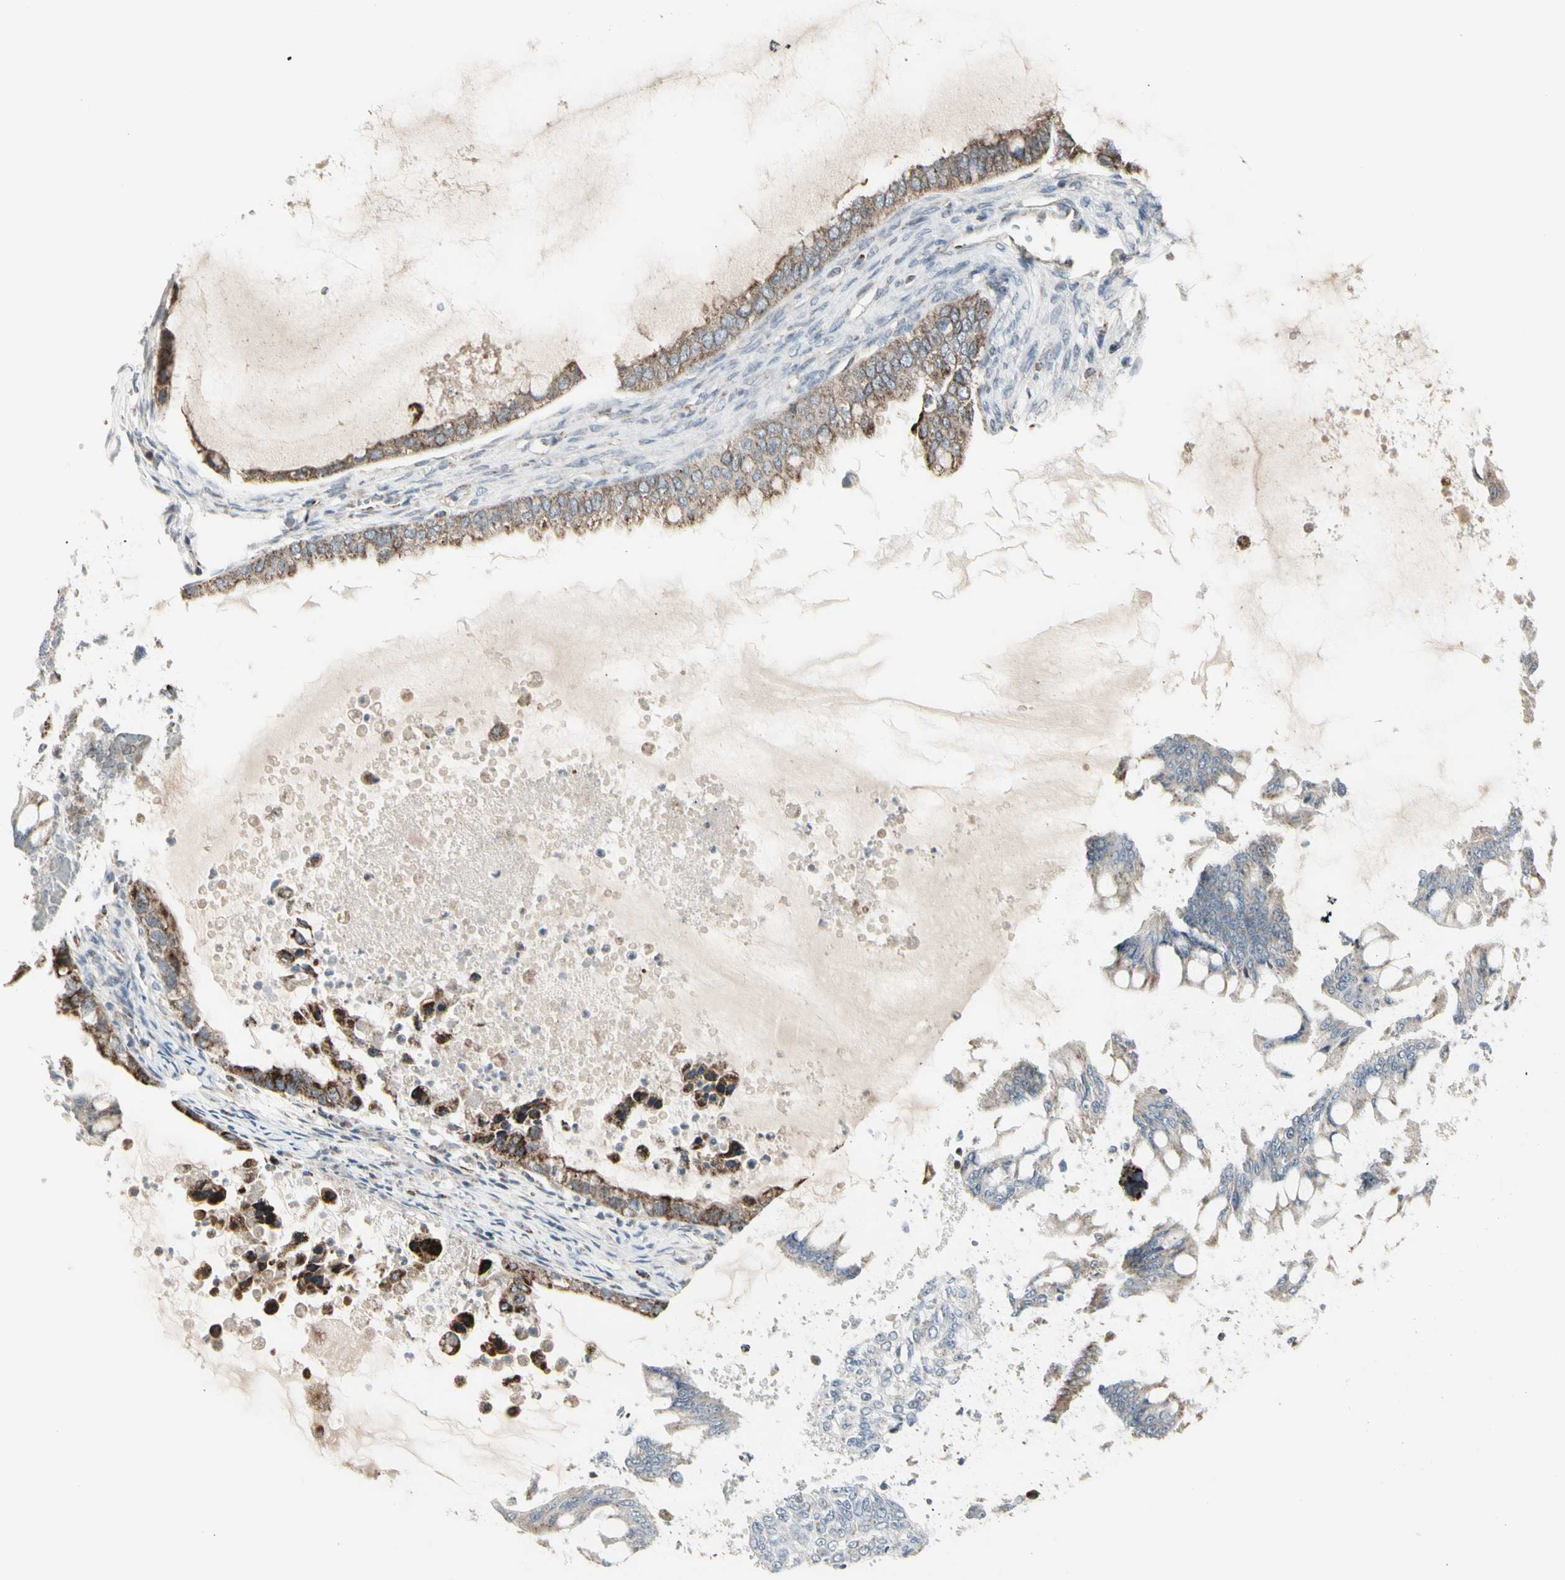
{"staining": {"intensity": "moderate", "quantity": ">75%", "location": "cytoplasmic/membranous"}, "tissue": "ovarian cancer", "cell_type": "Tumor cells", "image_type": "cancer", "snomed": [{"axis": "morphology", "description": "Cystadenocarcinoma, mucinous, NOS"}, {"axis": "topography", "description": "Ovary"}], "caption": "A brown stain labels moderate cytoplasmic/membranous staining of a protein in human mucinous cystadenocarcinoma (ovarian) tumor cells.", "gene": "TMEM176A", "patient": {"sex": "female", "age": 80}}